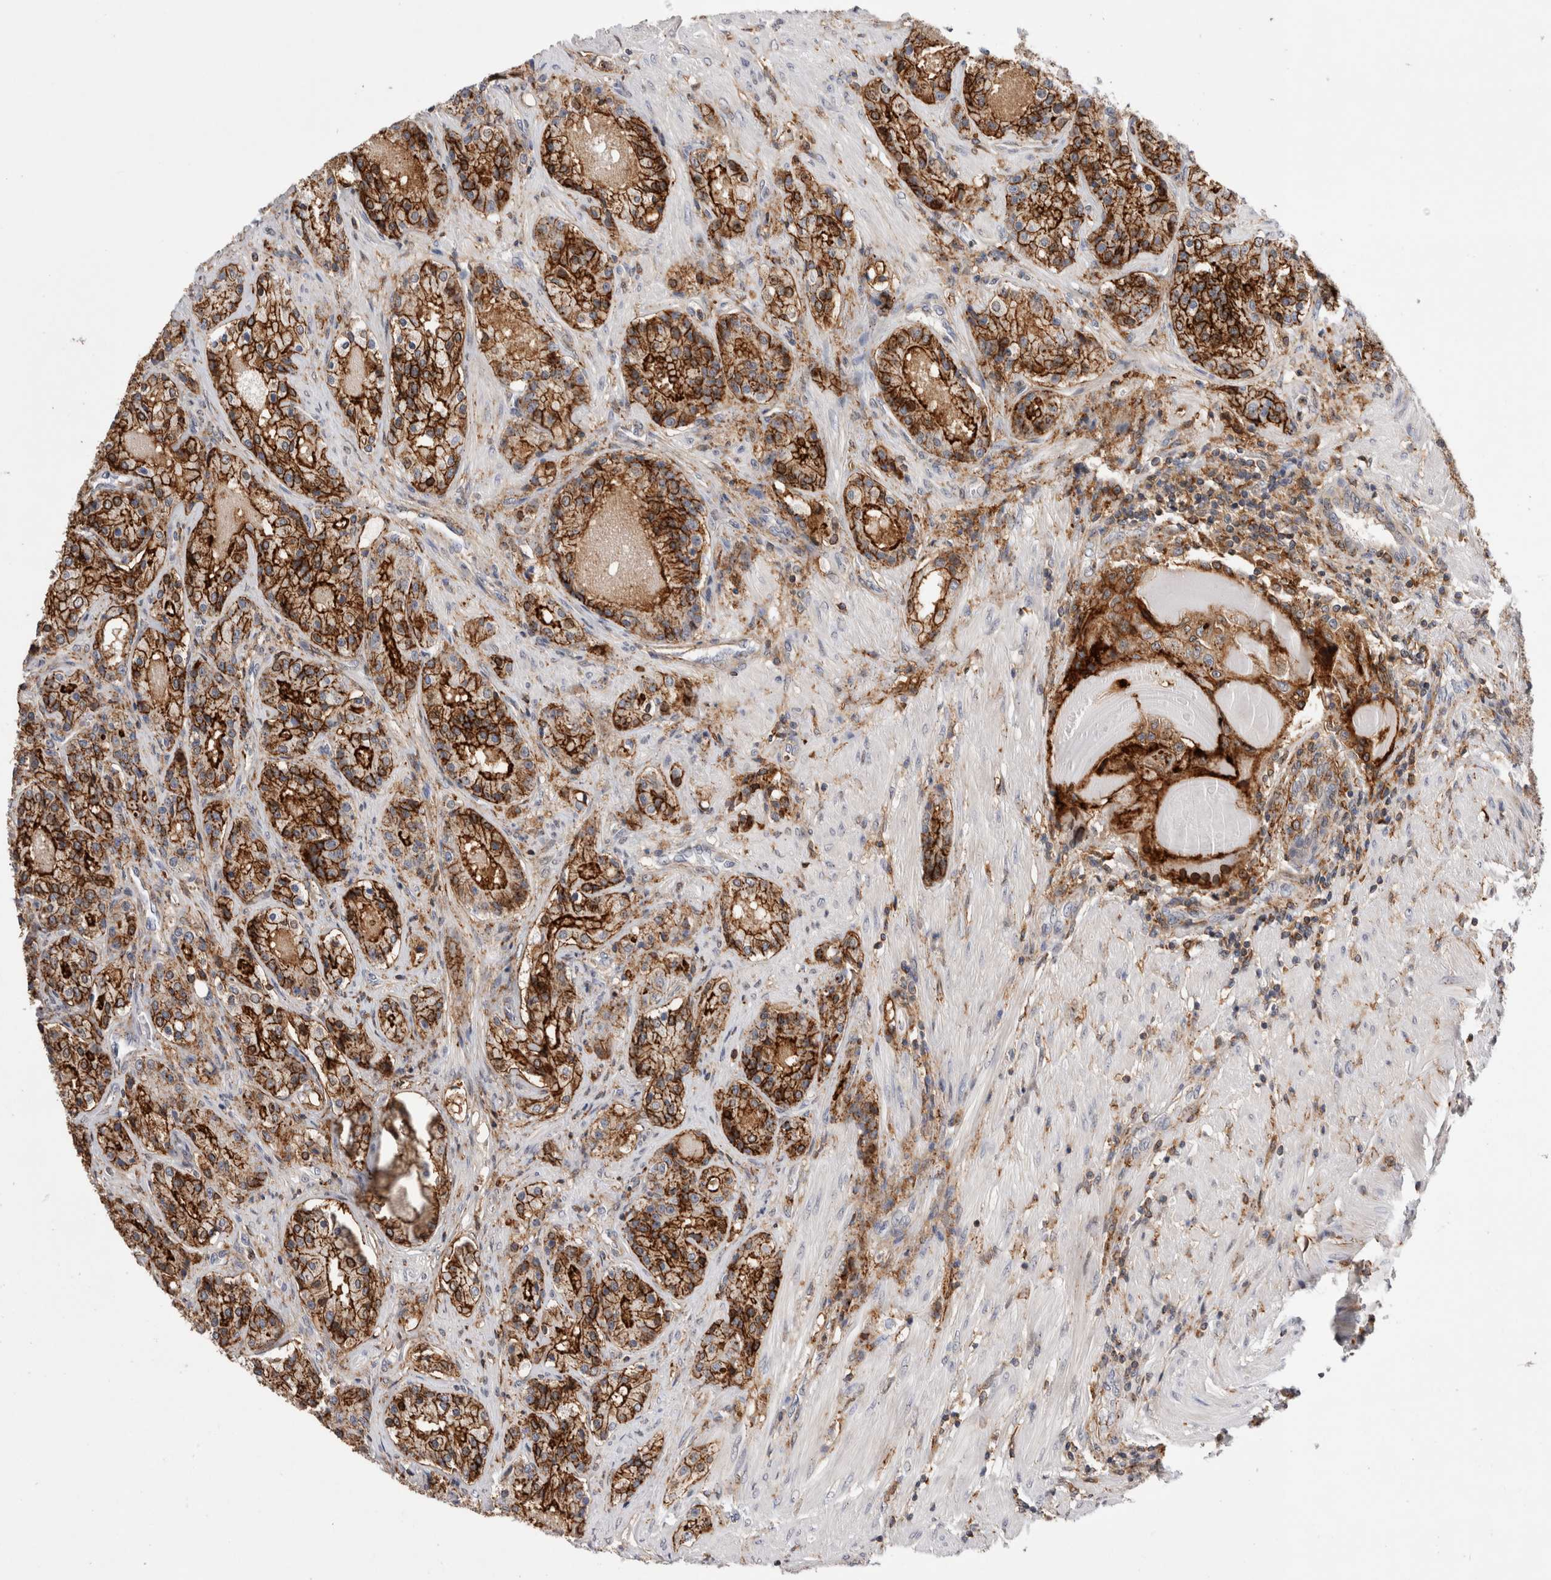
{"staining": {"intensity": "strong", "quantity": ">75%", "location": "cytoplasmic/membranous"}, "tissue": "prostate cancer", "cell_type": "Tumor cells", "image_type": "cancer", "snomed": [{"axis": "morphology", "description": "Adenocarcinoma, High grade"}, {"axis": "topography", "description": "Prostate"}], "caption": "Prostate cancer stained with a brown dye exhibits strong cytoplasmic/membranous positive expression in approximately >75% of tumor cells.", "gene": "CCDC88B", "patient": {"sex": "male", "age": 60}}